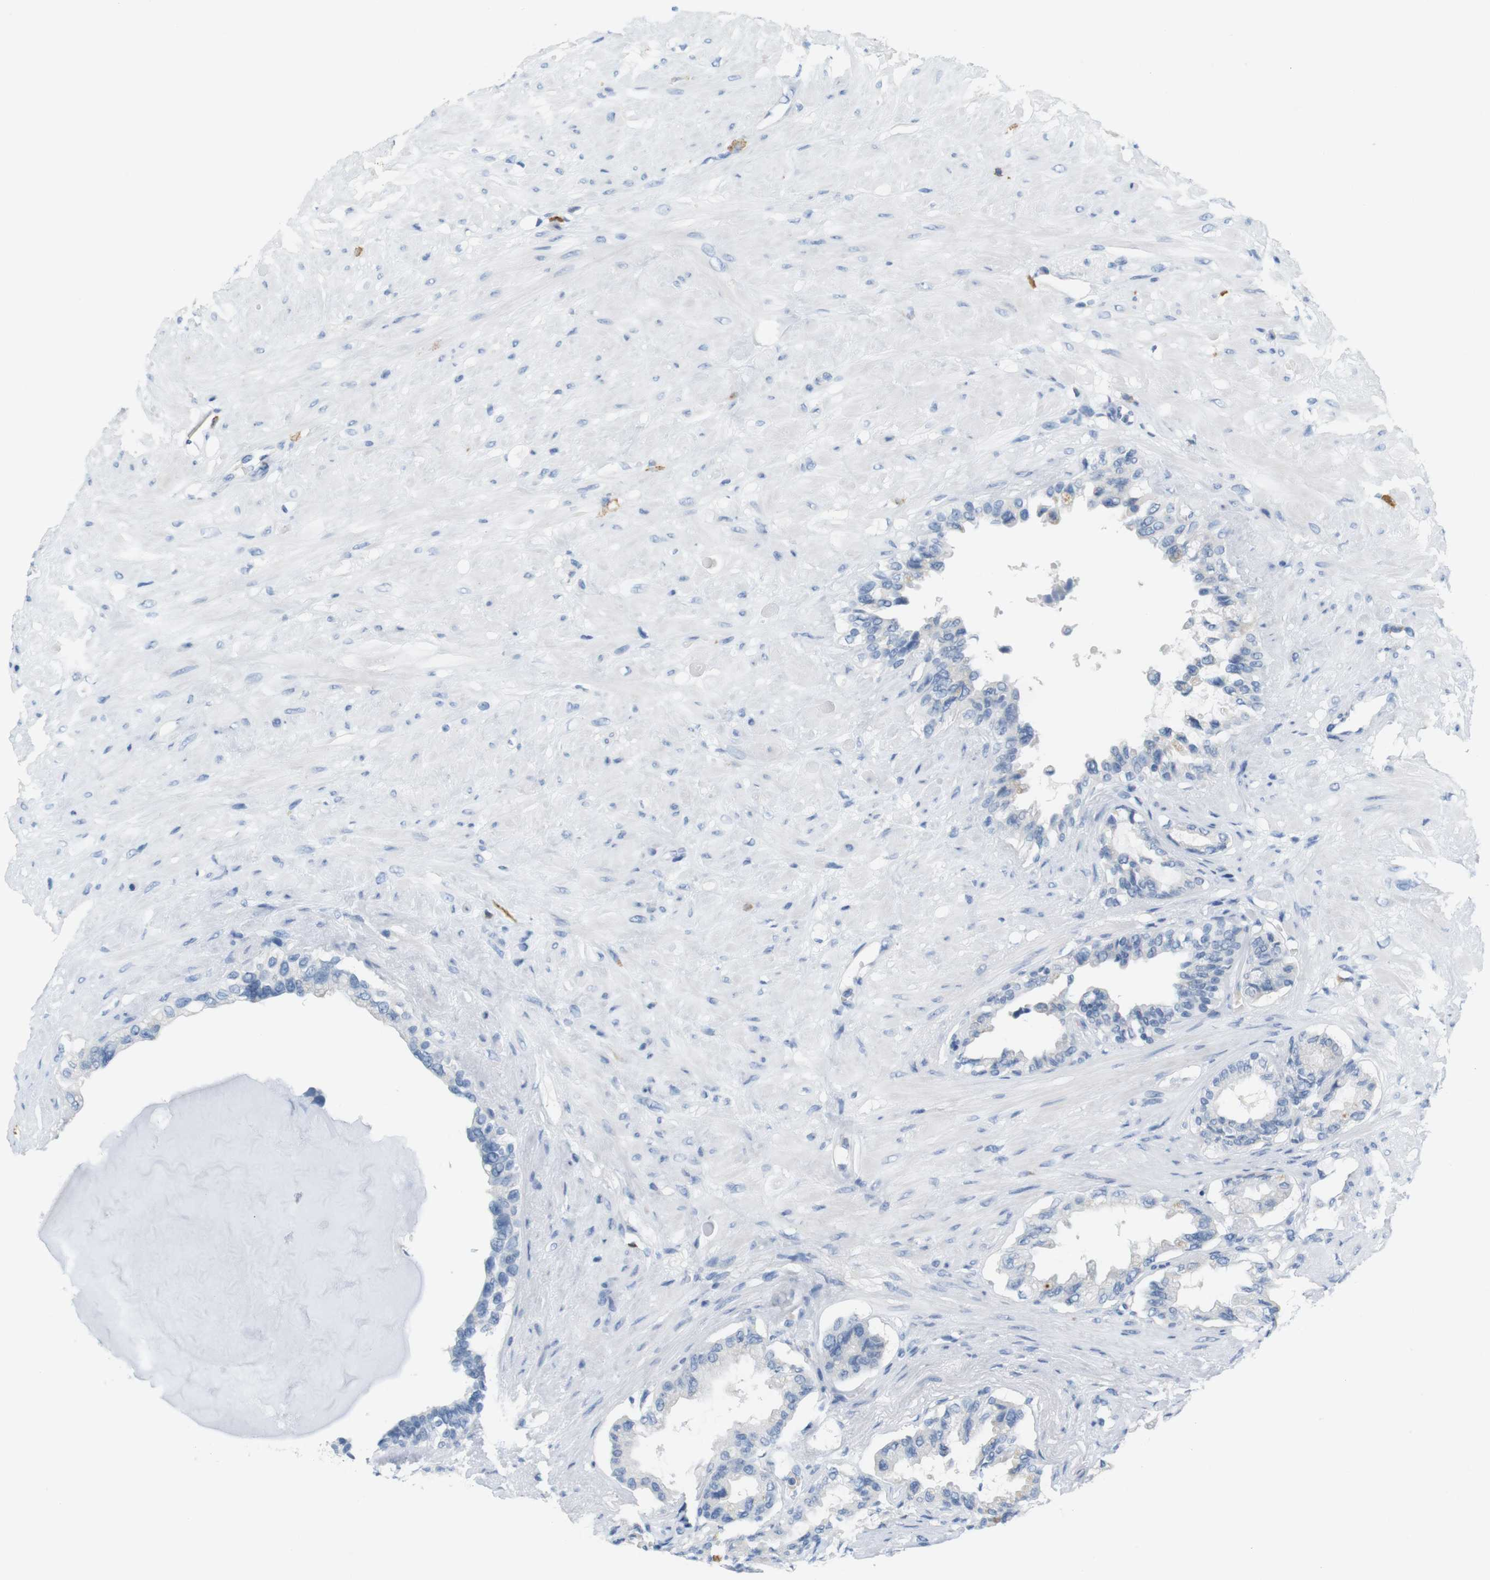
{"staining": {"intensity": "negative", "quantity": "none", "location": "none"}, "tissue": "seminal vesicle", "cell_type": "Glandular cells", "image_type": "normal", "snomed": [{"axis": "morphology", "description": "Normal tissue, NOS"}, {"axis": "topography", "description": "Seminal veicle"}], "caption": "A micrograph of seminal vesicle stained for a protein shows no brown staining in glandular cells. (DAB IHC with hematoxylin counter stain).", "gene": "LRRK2", "patient": {"sex": "male", "age": 61}}